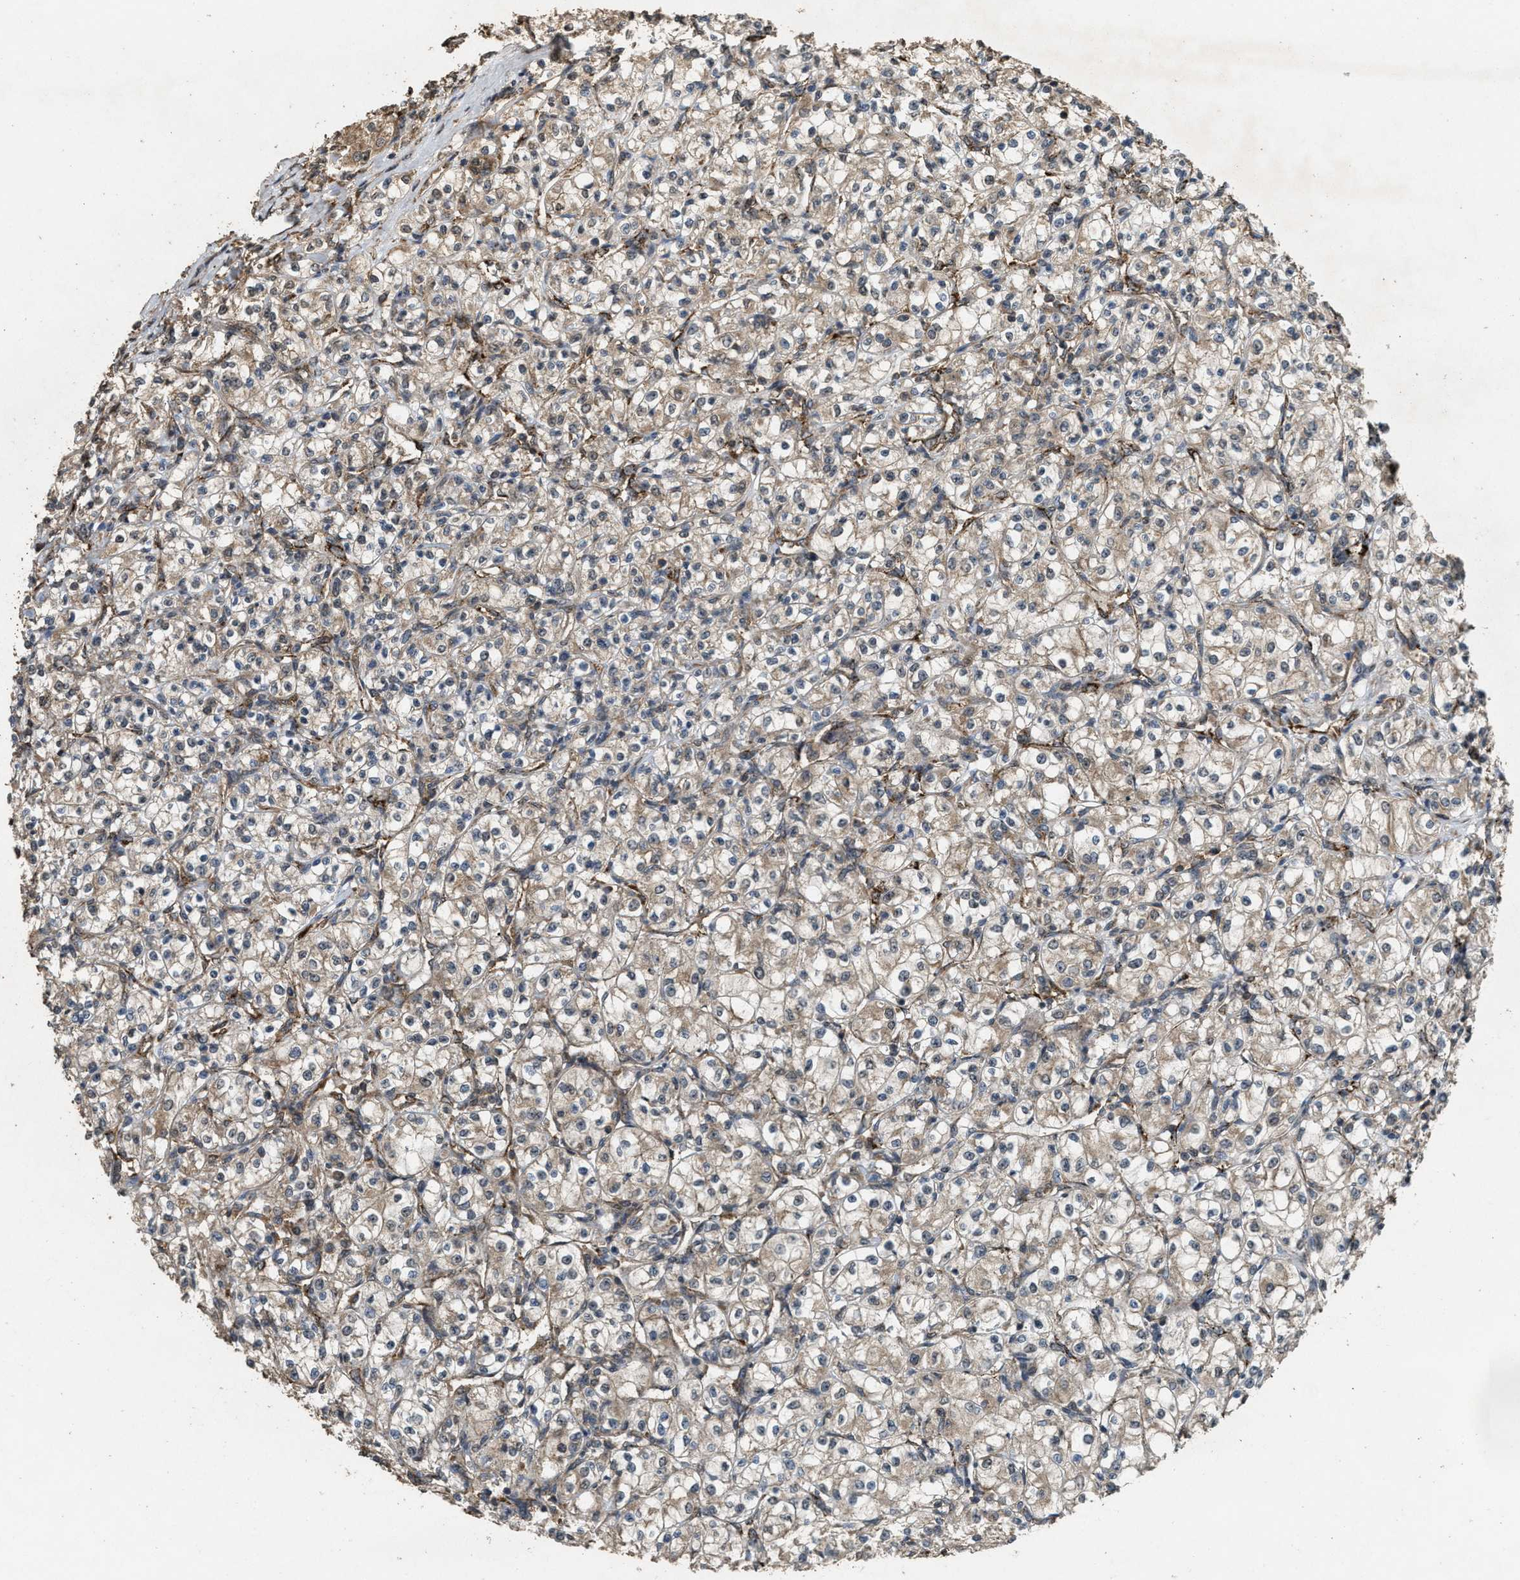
{"staining": {"intensity": "weak", "quantity": ">75%", "location": "cytoplasmic/membranous"}, "tissue": "renal cancer", "cell_type": "Tumor cells", "image_type": "cancer", "snomed": [{"axis": "morphology", "description": "Adenocarcinoma, NOS"}, {"axis": "topography", "description": "Kidney"}], "caption": "Renal cancer (adenocarcinoma) was stained to show a protein in brown. There is low levels of weak cytoplasmic/membranous expression in about >75% of tumor cells.", "gene": "ARHGEF5", "patient": {"sex": "male", "age": 77}}